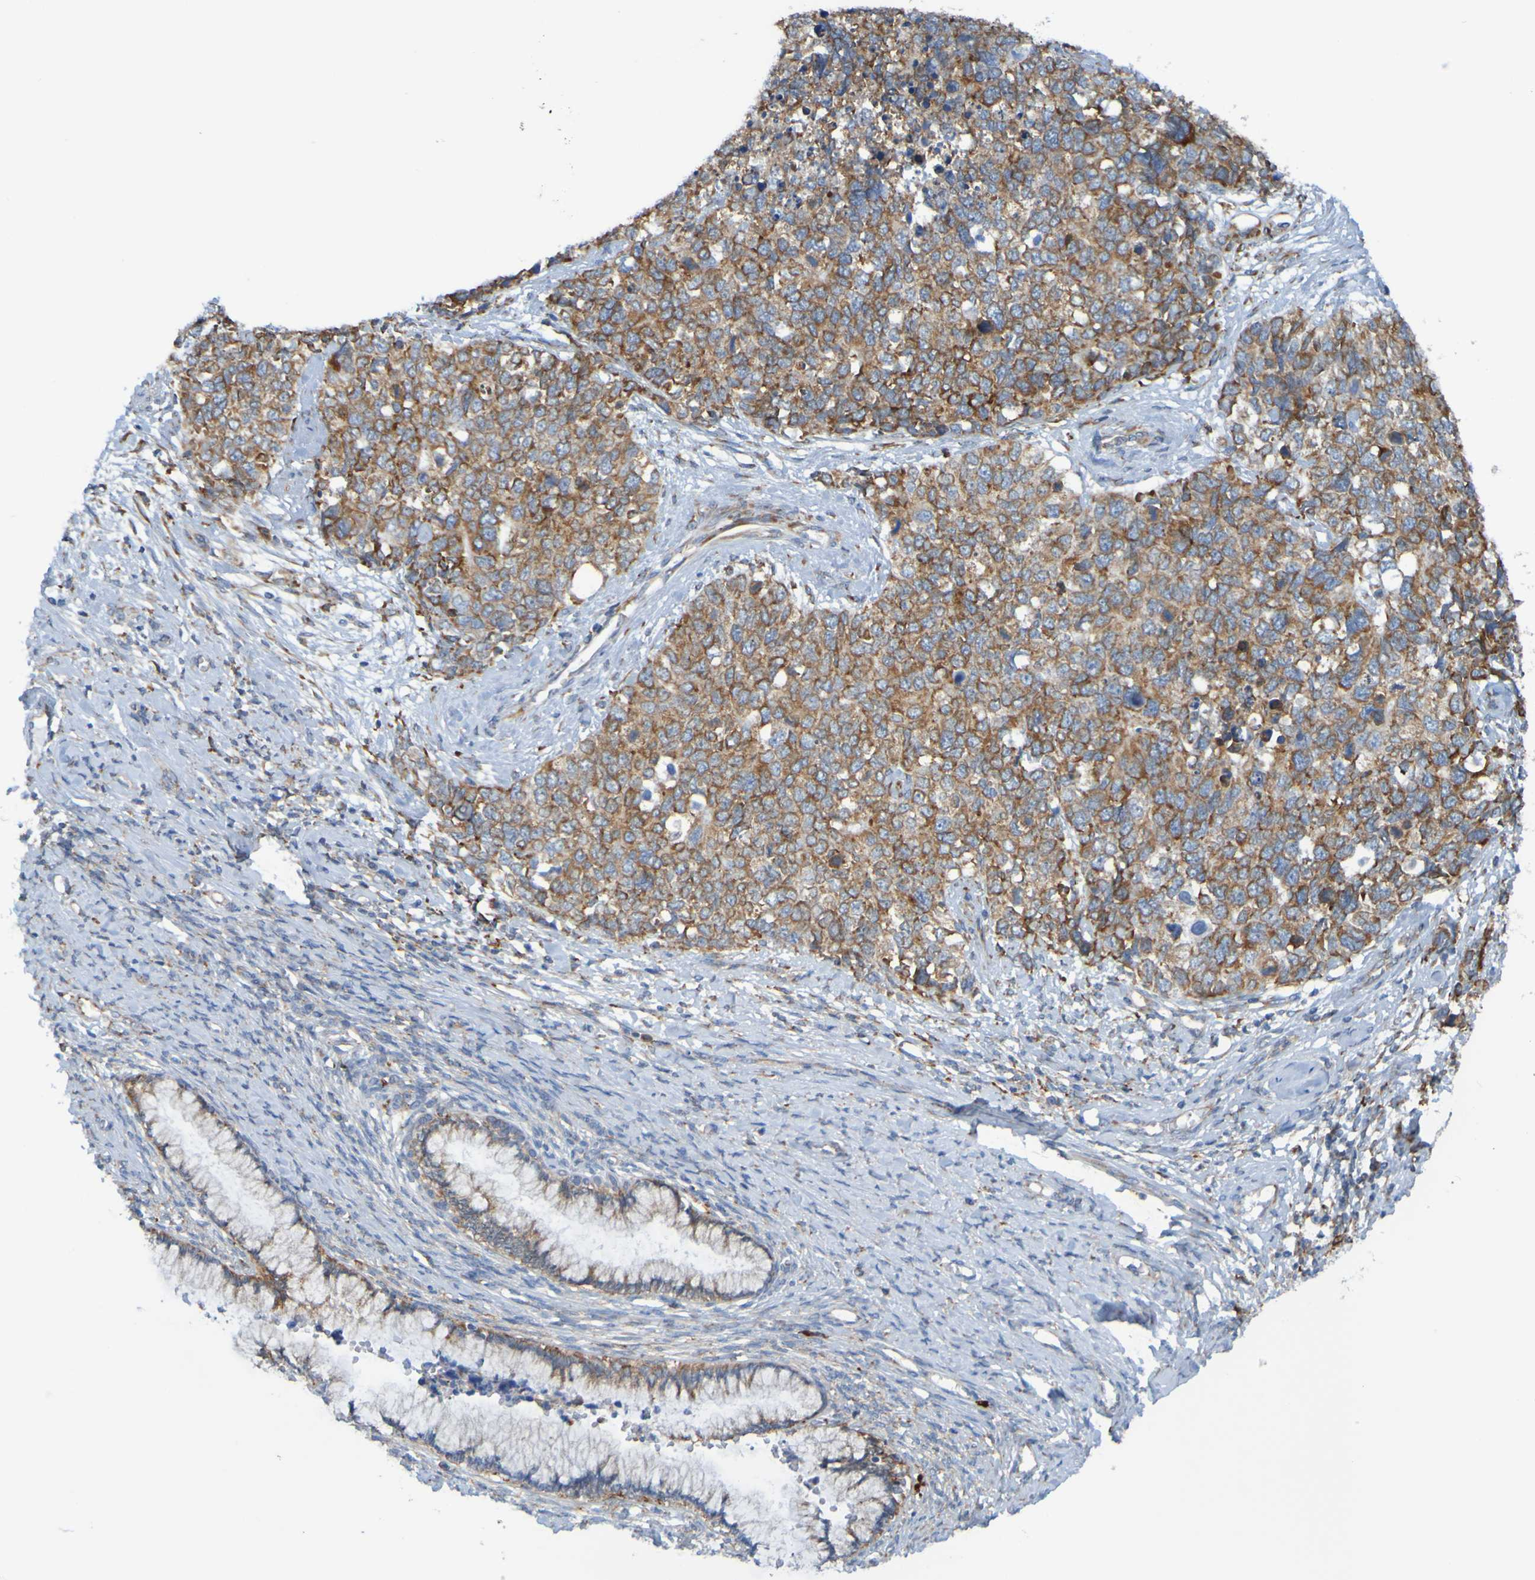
{"staining": {"intensity": "moderate", "quantity": ">75%", "location": "cytoplasmic/membranous"}, "tissue": "cervical cancer", "cell_type": "Tumor cells", "image_type": "cancer", "snomed": [{"axis": "morphology", "description": "Squamous cell carcinoma, NOS"}, {"axis": "topography", "description": "Cervix"}], "caption": "Immunohistochemical staining of human squamous cell carcinoma (cervical) exhibits moderate cytoplasmic/membranous protein staining in about >75% of tumor cells.", "gene": "SSR1", "patient": {"sex": "female", "age": 63}}